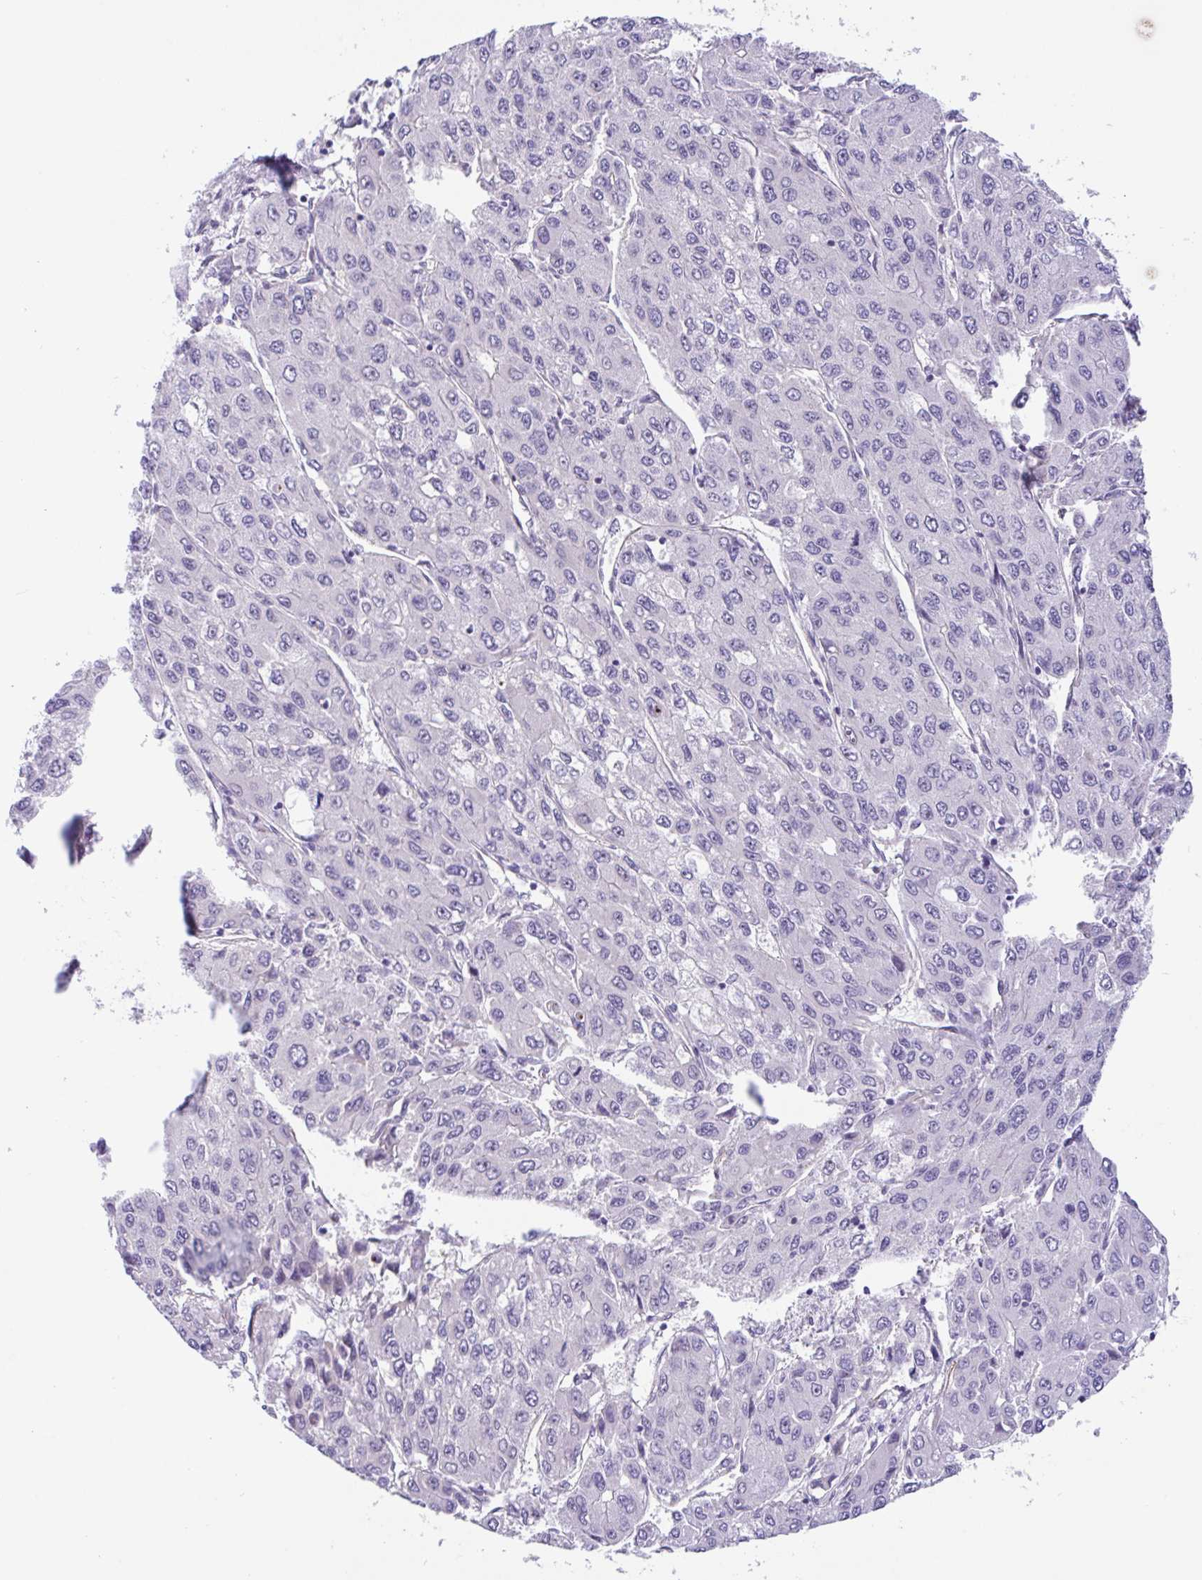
{"staining": {"intensity": "negative", "quantity": "none", "location": "none"}, "tissue": "liver cancer", "cell_type": "Tumor cells", "image_type": "cancer", "snomed": [{"axis": "morphology", "description": "Carcinoma, Hepatocellular, NOS"}, {"axis": "topography", "description": "Liver"}], "caption": "Immunohistochemistry micrograph of neoplastic tissue: human liver cancer stained with DAB shows no significant protein staining in tumor cells.", "gene": "MXRA8", "patient": {"sex": "female", "age": 66}}